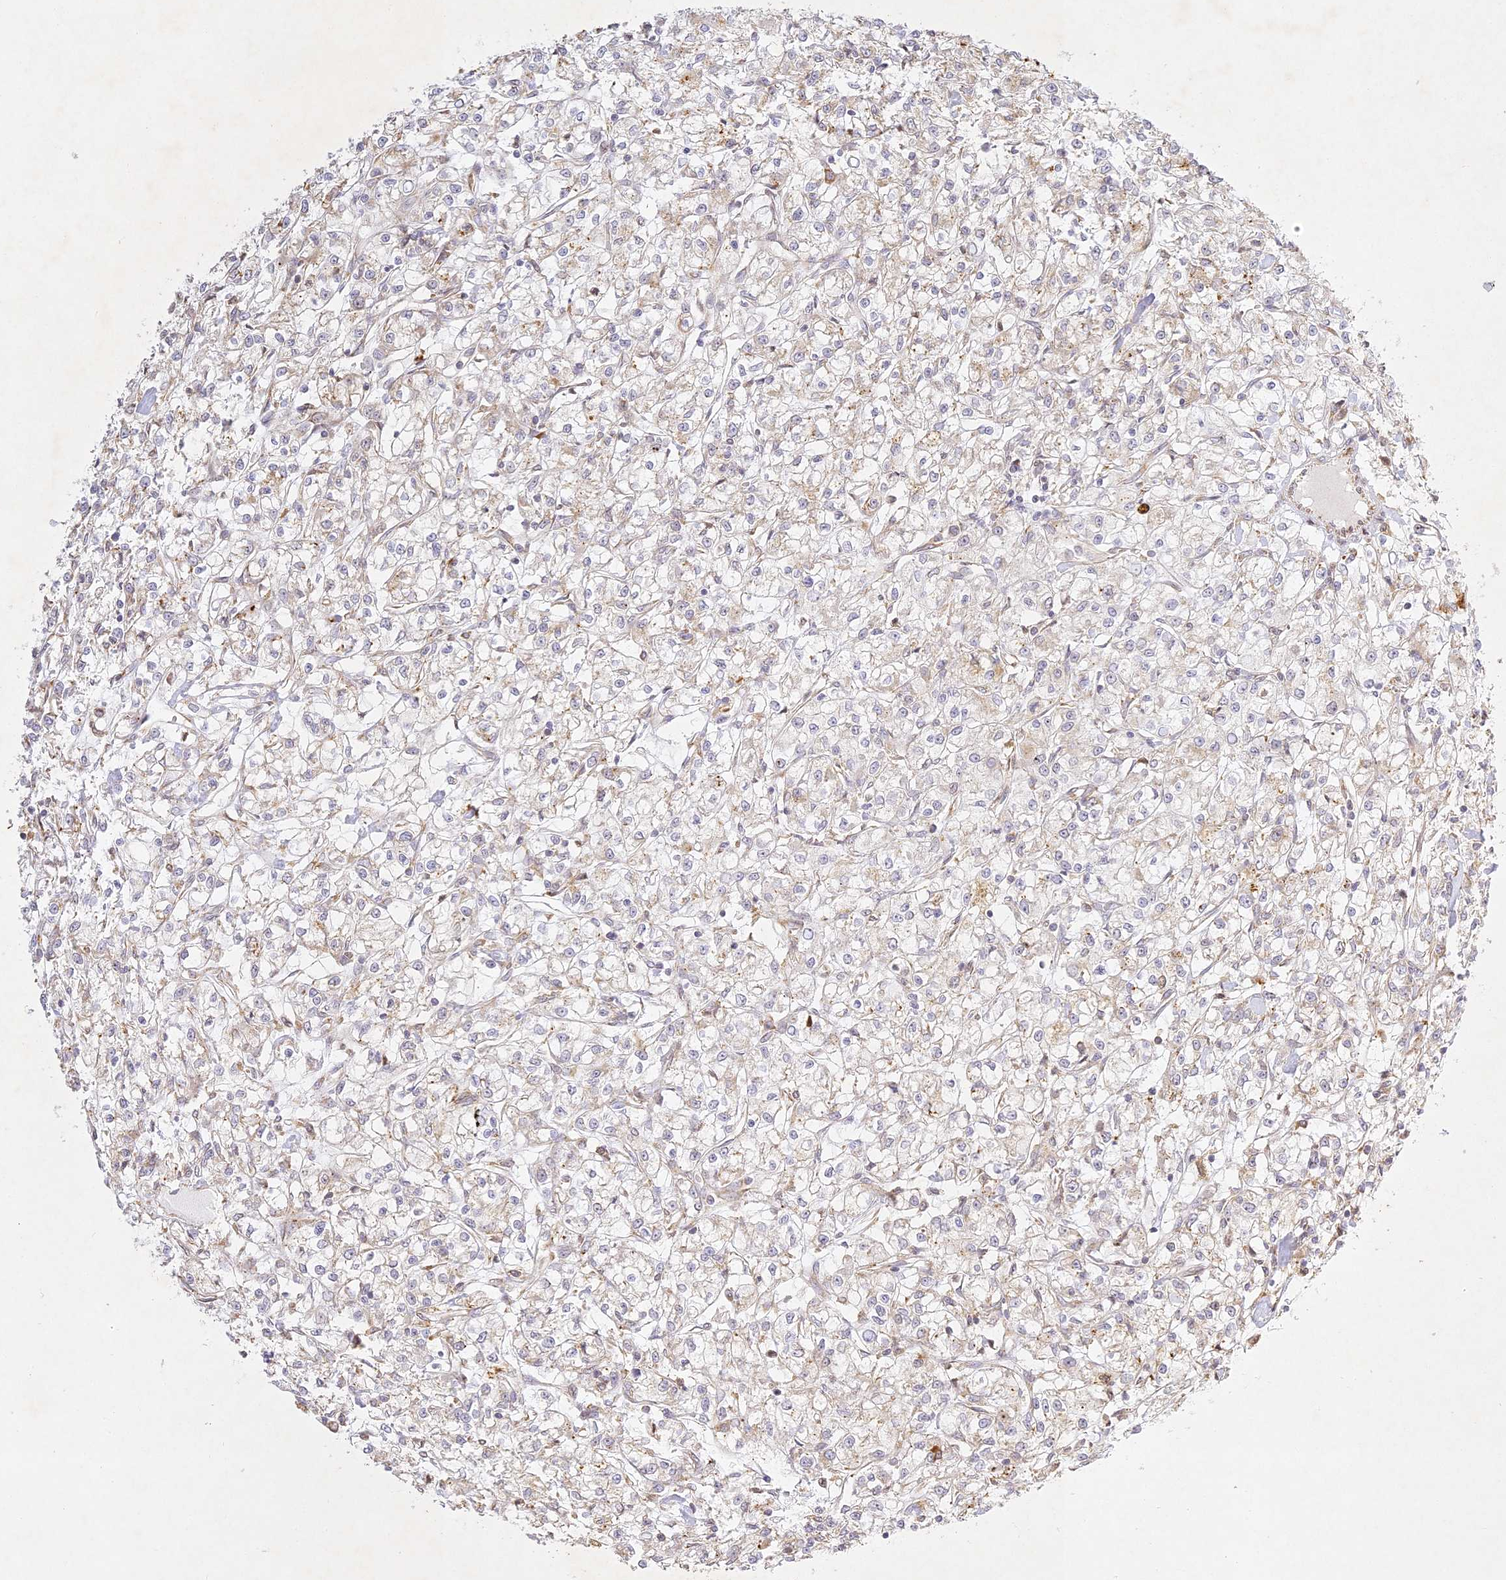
{"staining": {"intensity": "negative", "quantity": "none", "location": "none"}, "tissue": "renal cancer", "cell_type": "Tumor cells", "image_type": "cancer", "snomed": [{"axis": "morphology", "description": "Adenocarcinoma, NOS"}, {"axis": "topography", "description": "Kidney"}], "caption": "An image of renal cancer stained for a protein displays no brown staining in tumor cells. (DAB (3,3'-diaminobenzidine) IHC, high magnification).", "gene": "SLC30A5", "patient": {"sex": "female", "age": 59}}